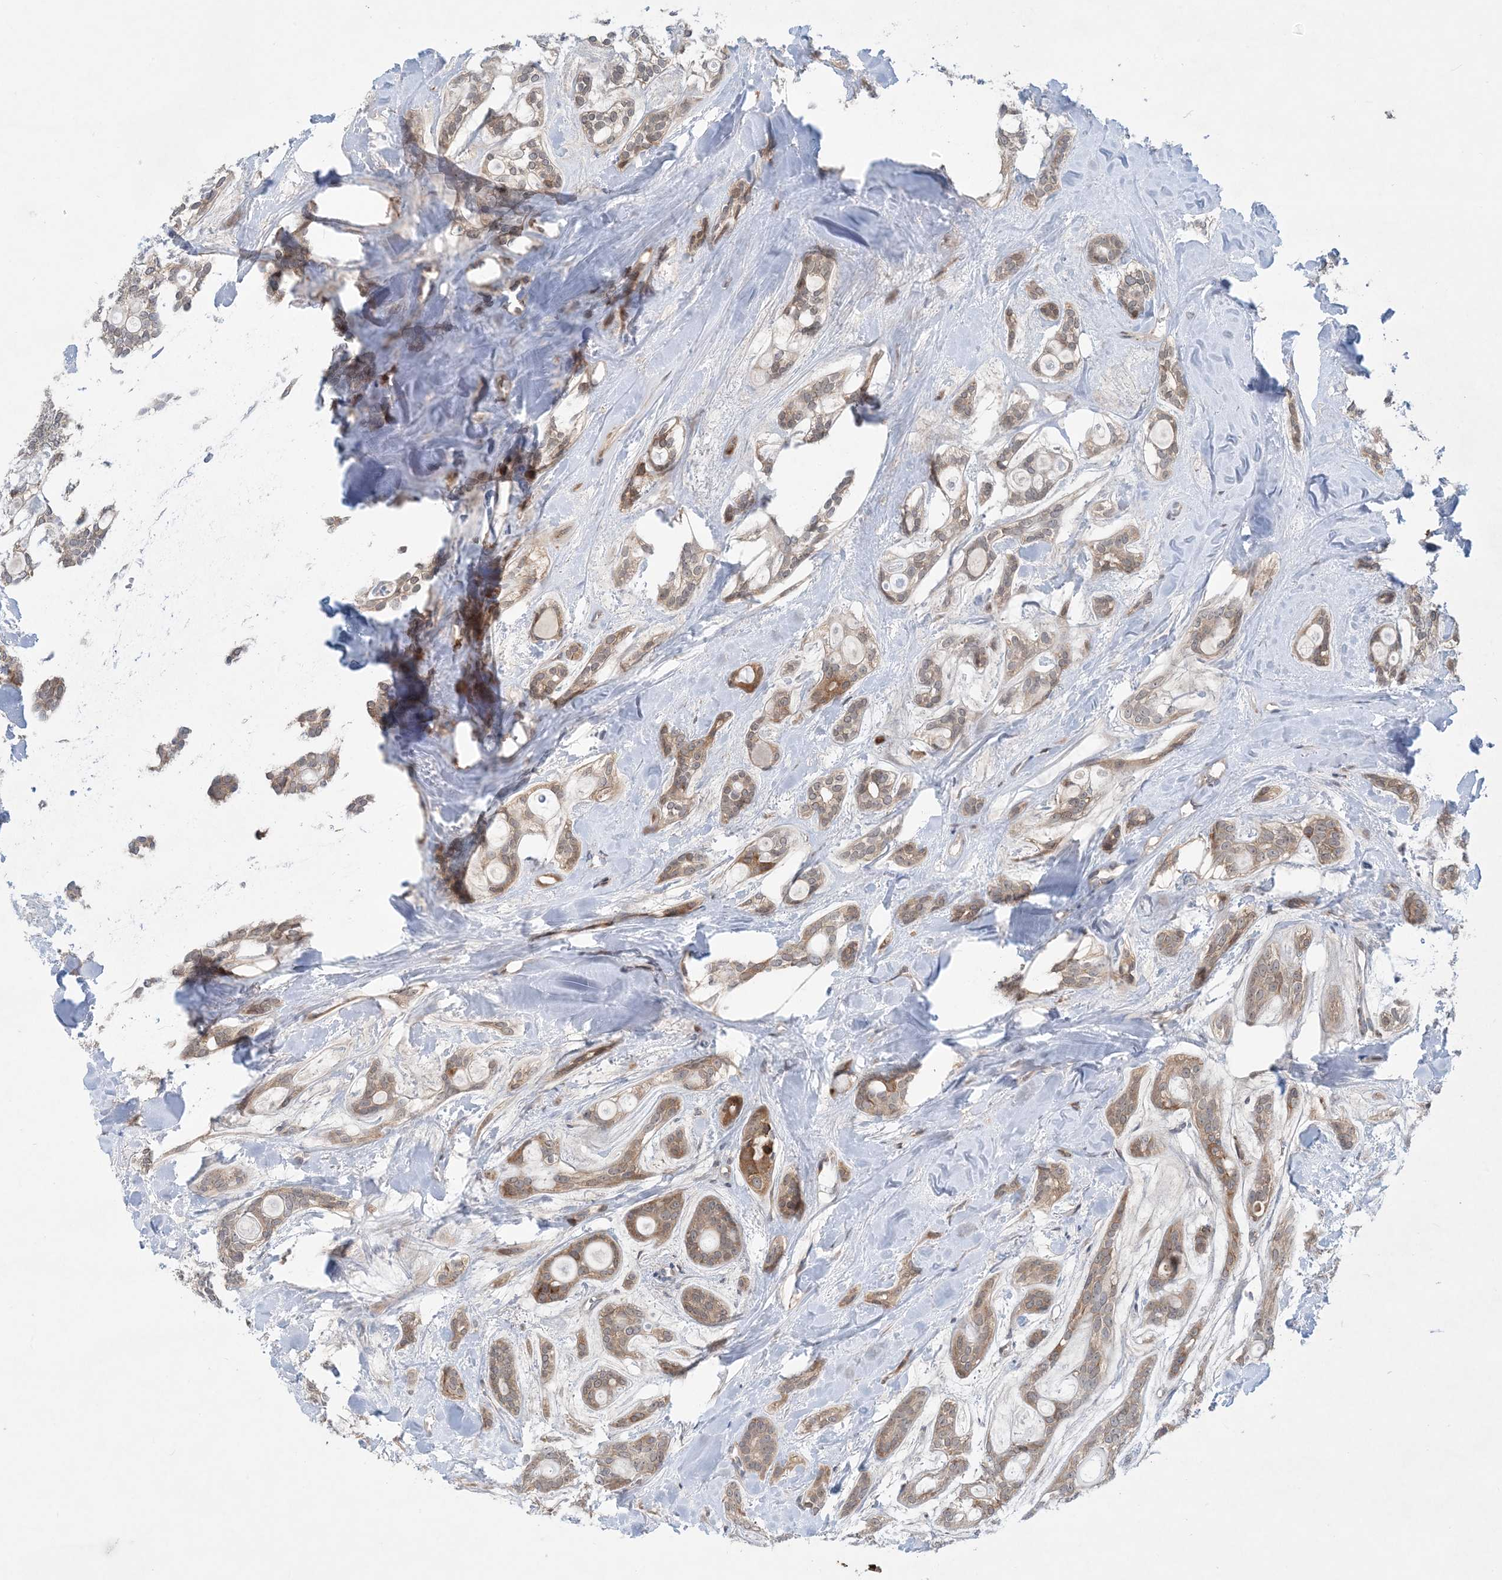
{"staining": {"intensity": "weak", "quantity": ">75%", "location": "cytoplasmic/membranous,nuclear"}, "tissue": "head and neck cancer", "cell_type": "Tumor cells", "image_type": "cancer", "snomed": [{"axis": "morphology", "description": "Adenocarcinoma, NOS"}, {"axis": "topography", "description": "Head-Neck"}], "caption": "Weak cytoplasmic/membranous and nuclear positivity for a protein is identified in about >75% of tumor cells of adenocarcinoma (head and neck) using IHC.", "gene": "PHOSPHO2", "patient": {"sex": "male", "age": 66}}